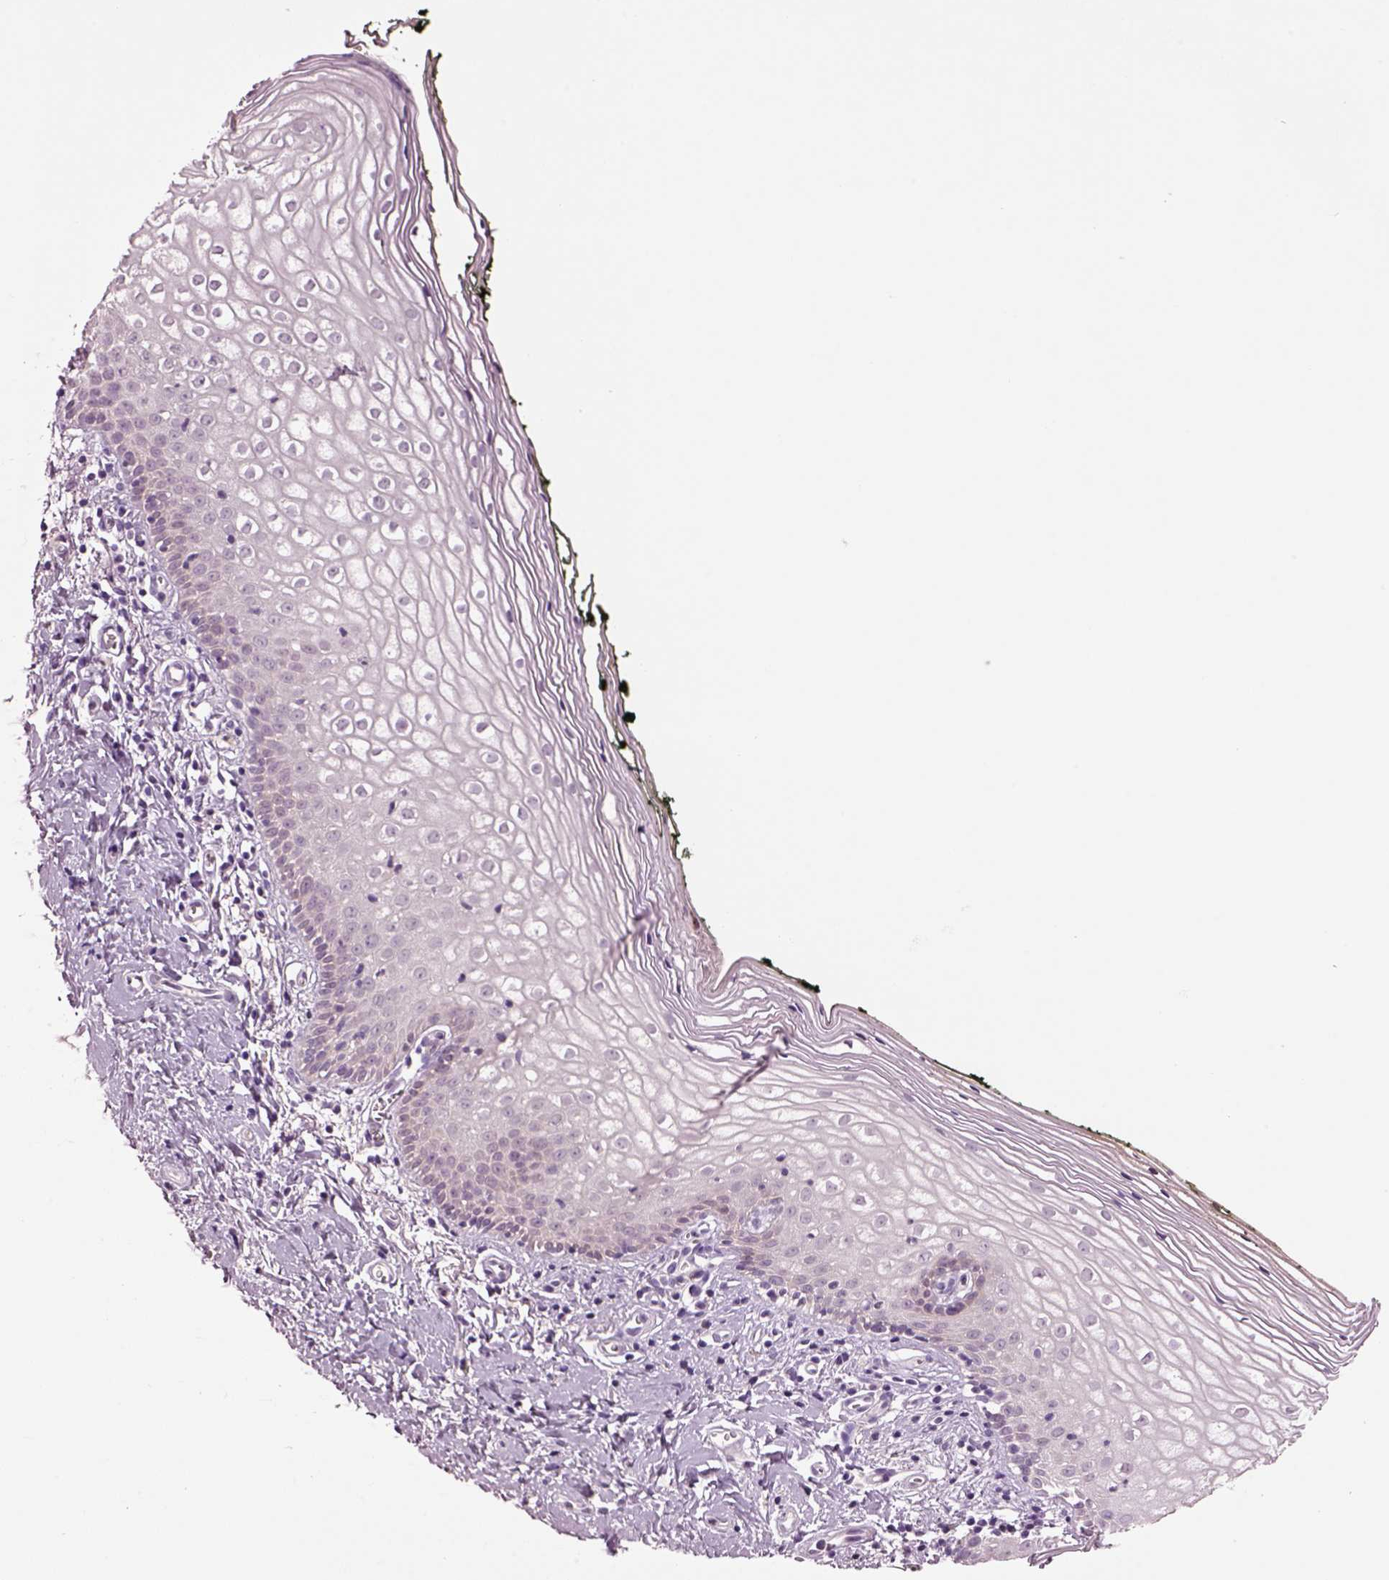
{"staining": {"intensity": "negative", "quantity": "none", "location": "none"}, "tissue": "vagina", "cell_type": "Squamous epithelial cells", "image_type": "normal", "snomed": [{"axis": "morphology", "description": "Normal tissue, NOS"}, {"axis": "topography", "description": "Vagina"}], "caption": "IHC of benign vagina displays no positivity in squamous epithelial cells.", "gene": "CLPSL1", "patient": {"sex": "female", "age": 47}}